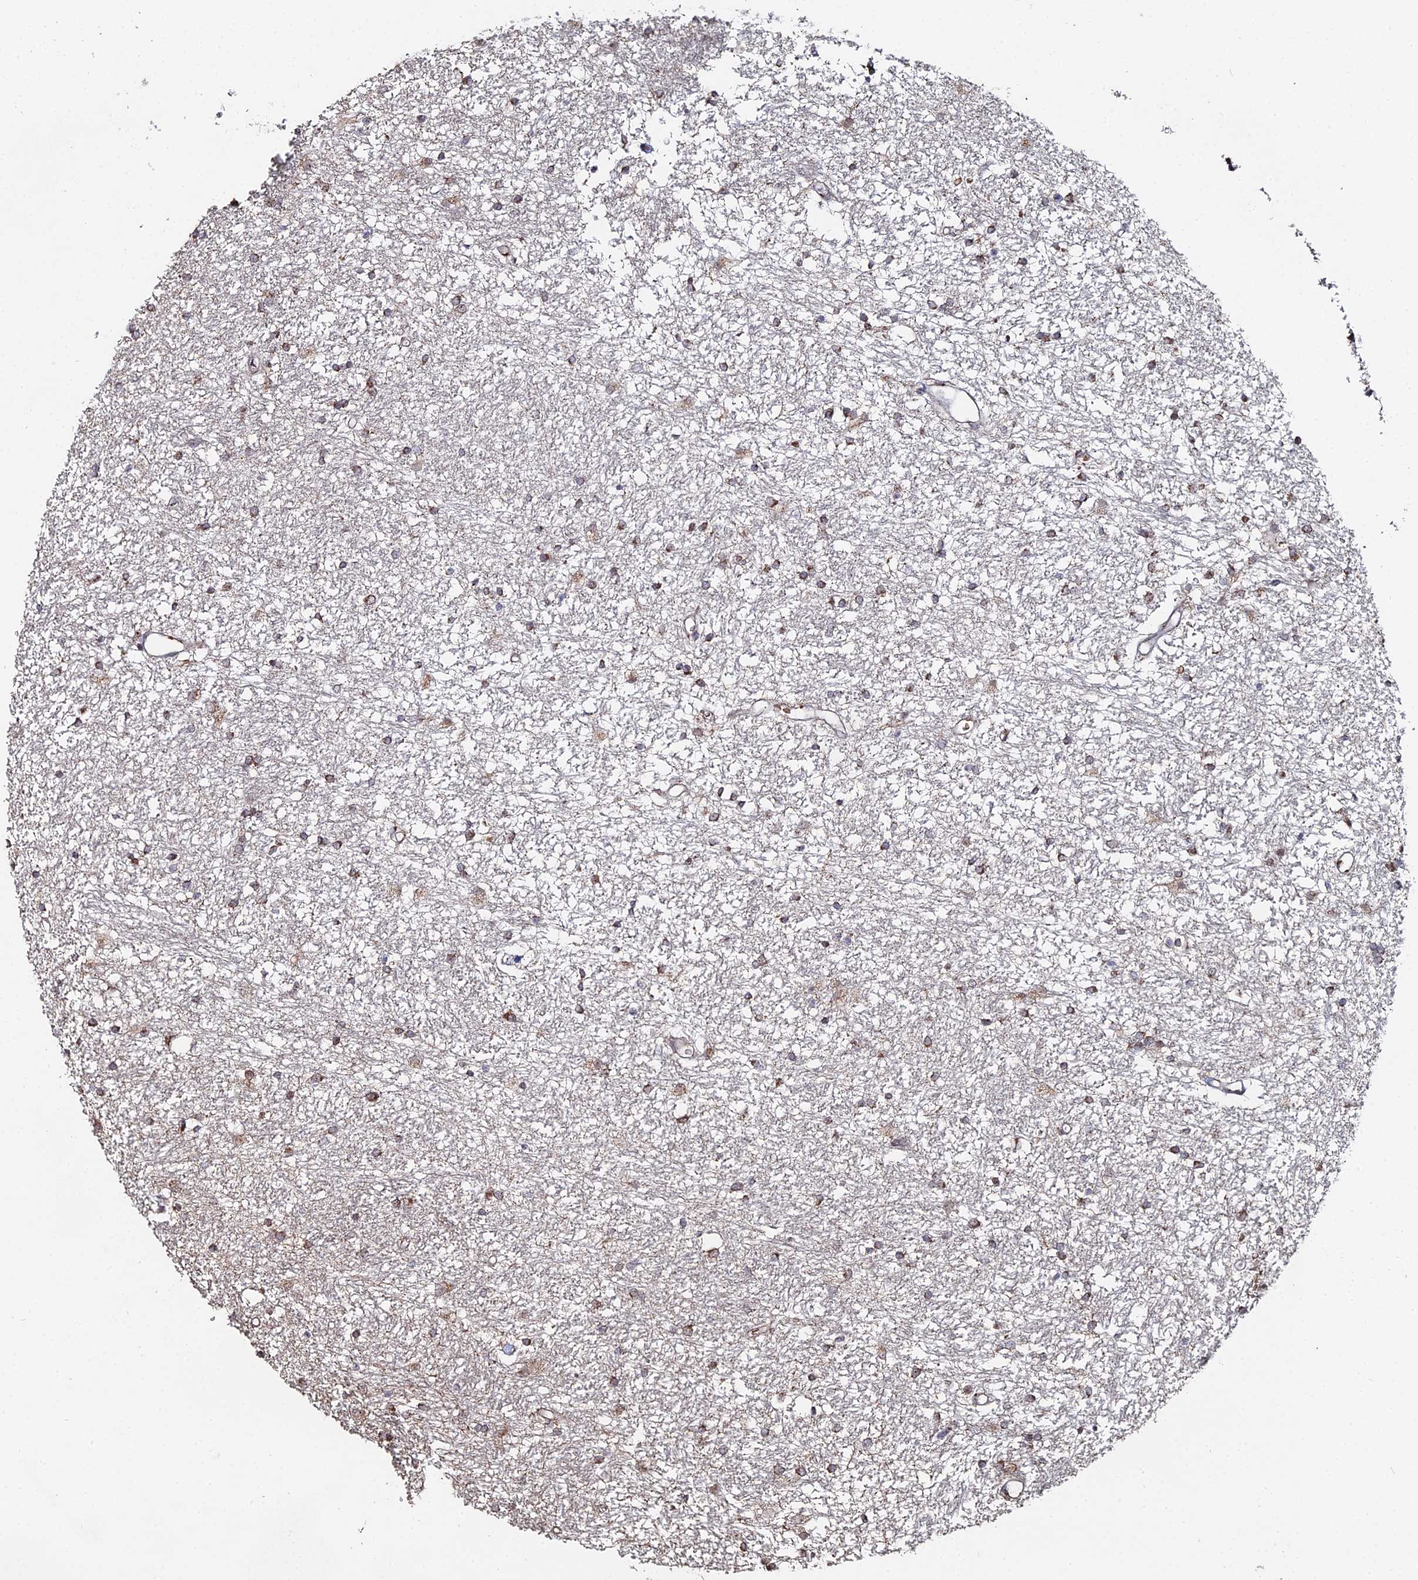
{"staining": {"intensity": "weak", "quantity": ">75%", "location": "cytoplasmic/membranous"}, "tissue": "glioma", "cell_type": "Tumor cells", "image_type": "cancer", "snomed": [{"axis": "morphology", "description": "Glioma, malignant, High grade"}, {"axis": "topography", "description": "Brain"}], "caption": "A high-resolution photomicrograph shows IHC staining of glioma, which reveals weak cytoplasmic/membranous expression in about >75% of tumor cells. (DAB (3,3'-diaminobenzidine) IHC with brightfield microscopy, high magnification).", "gene": "SGMS1", "patient": {"sex": "male", "age": 77}}